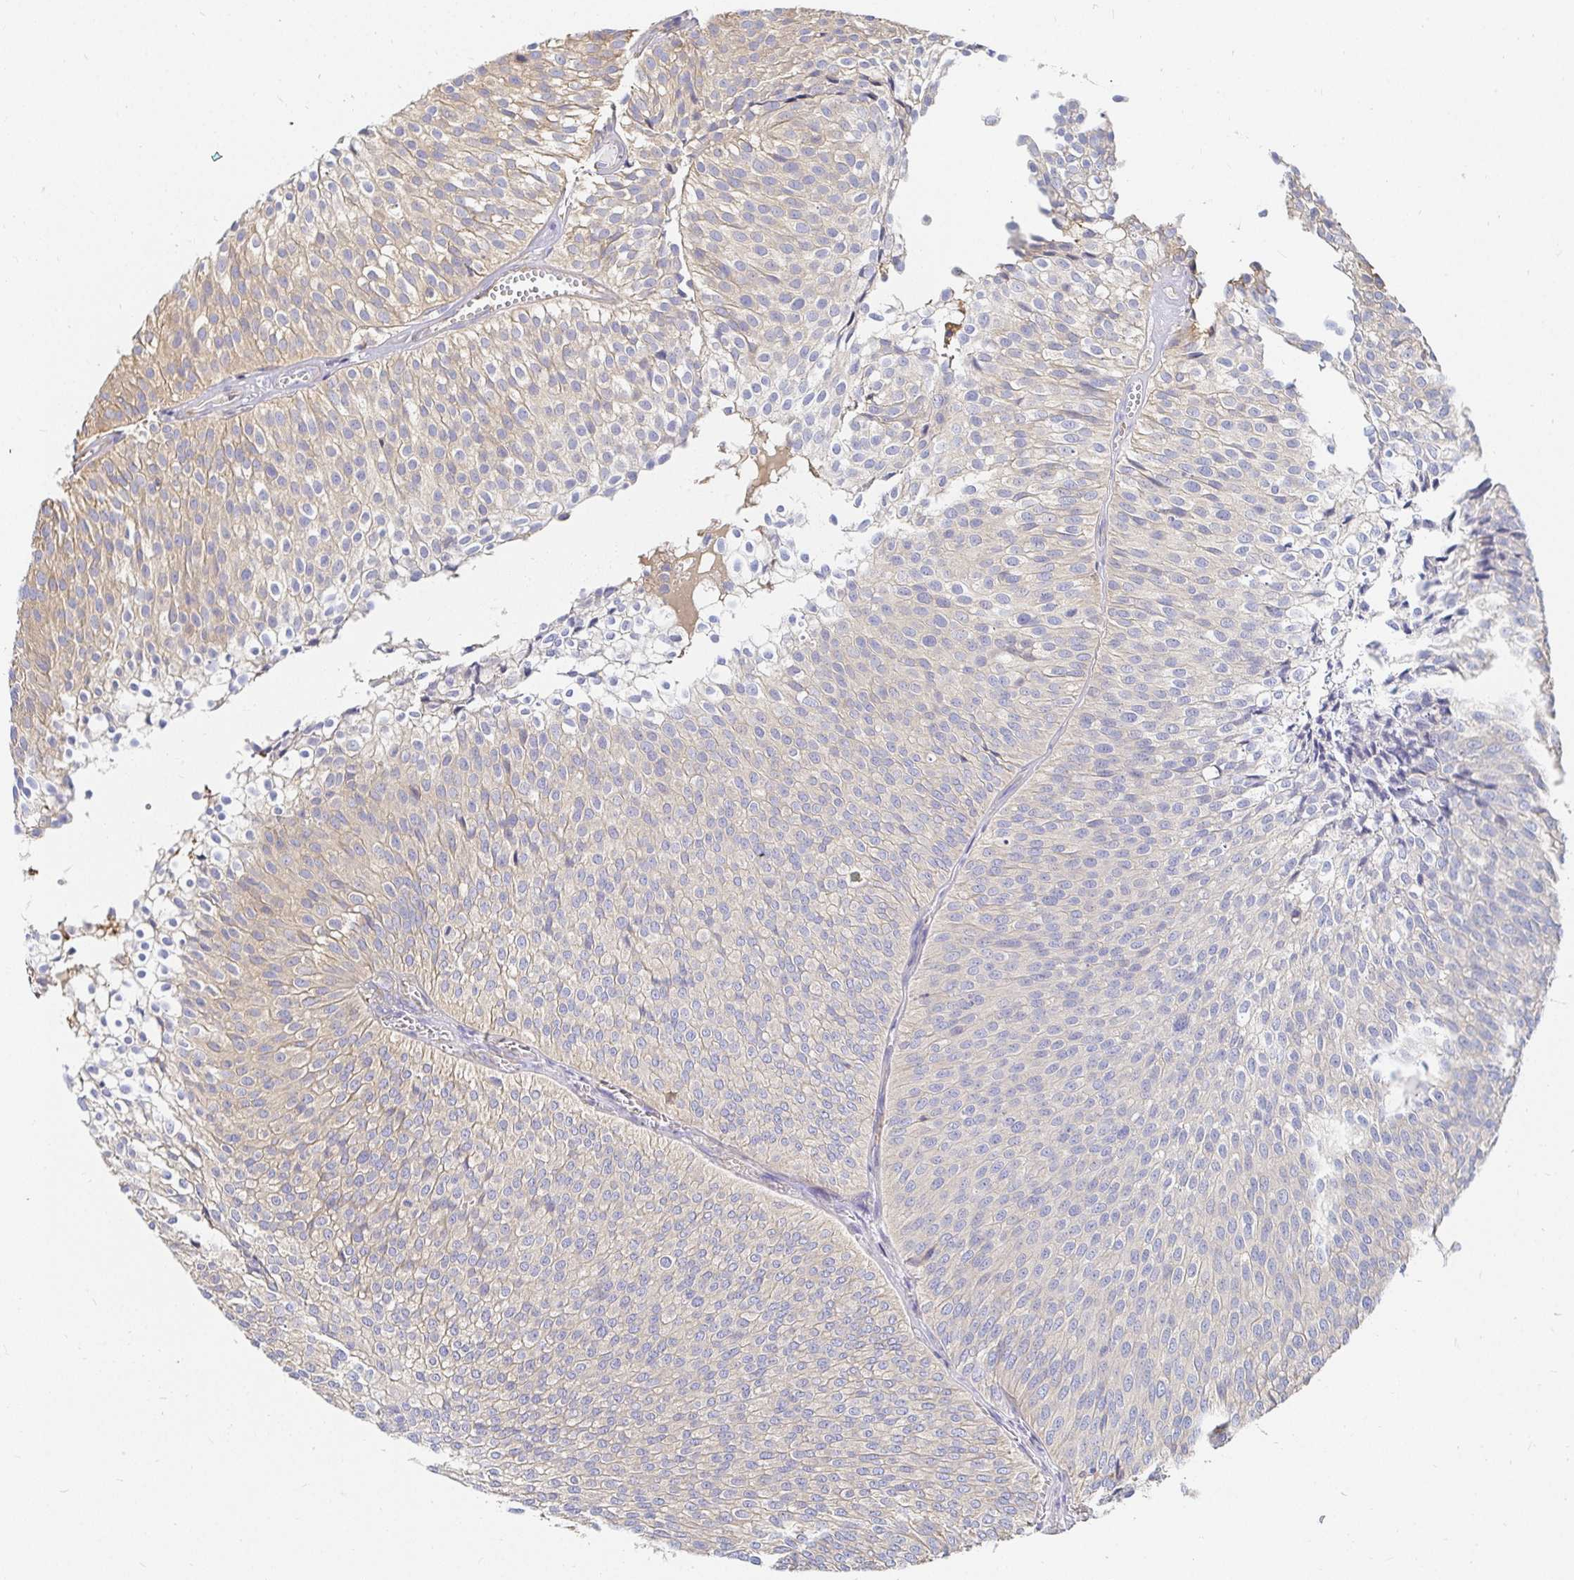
{"staining": {"intensity": "weak", "quantity": "<25%", "location": "cytoplasmic/membranous"}, "tissue": "urothelial cancer", "cell_type": "Tumor cells", "image_type": "cancer", "snomed": [{"axis": "morphology", "description": "Urothelial carcinoma, Low grade"}, {"axis": "topography", "description": "Urinary bladder"}], "caption": "DAB (3,3'-diaminobenzidine) immunohistochemical staining of human urothelial cancer reveals no significant positivity in tumor cells. The staining is performed using DAB brown chromogen with nuclei counter-stained in using hematoxylin.", "gene": "TSPAN19", "patient": {"sex": "male", "age": 91}}